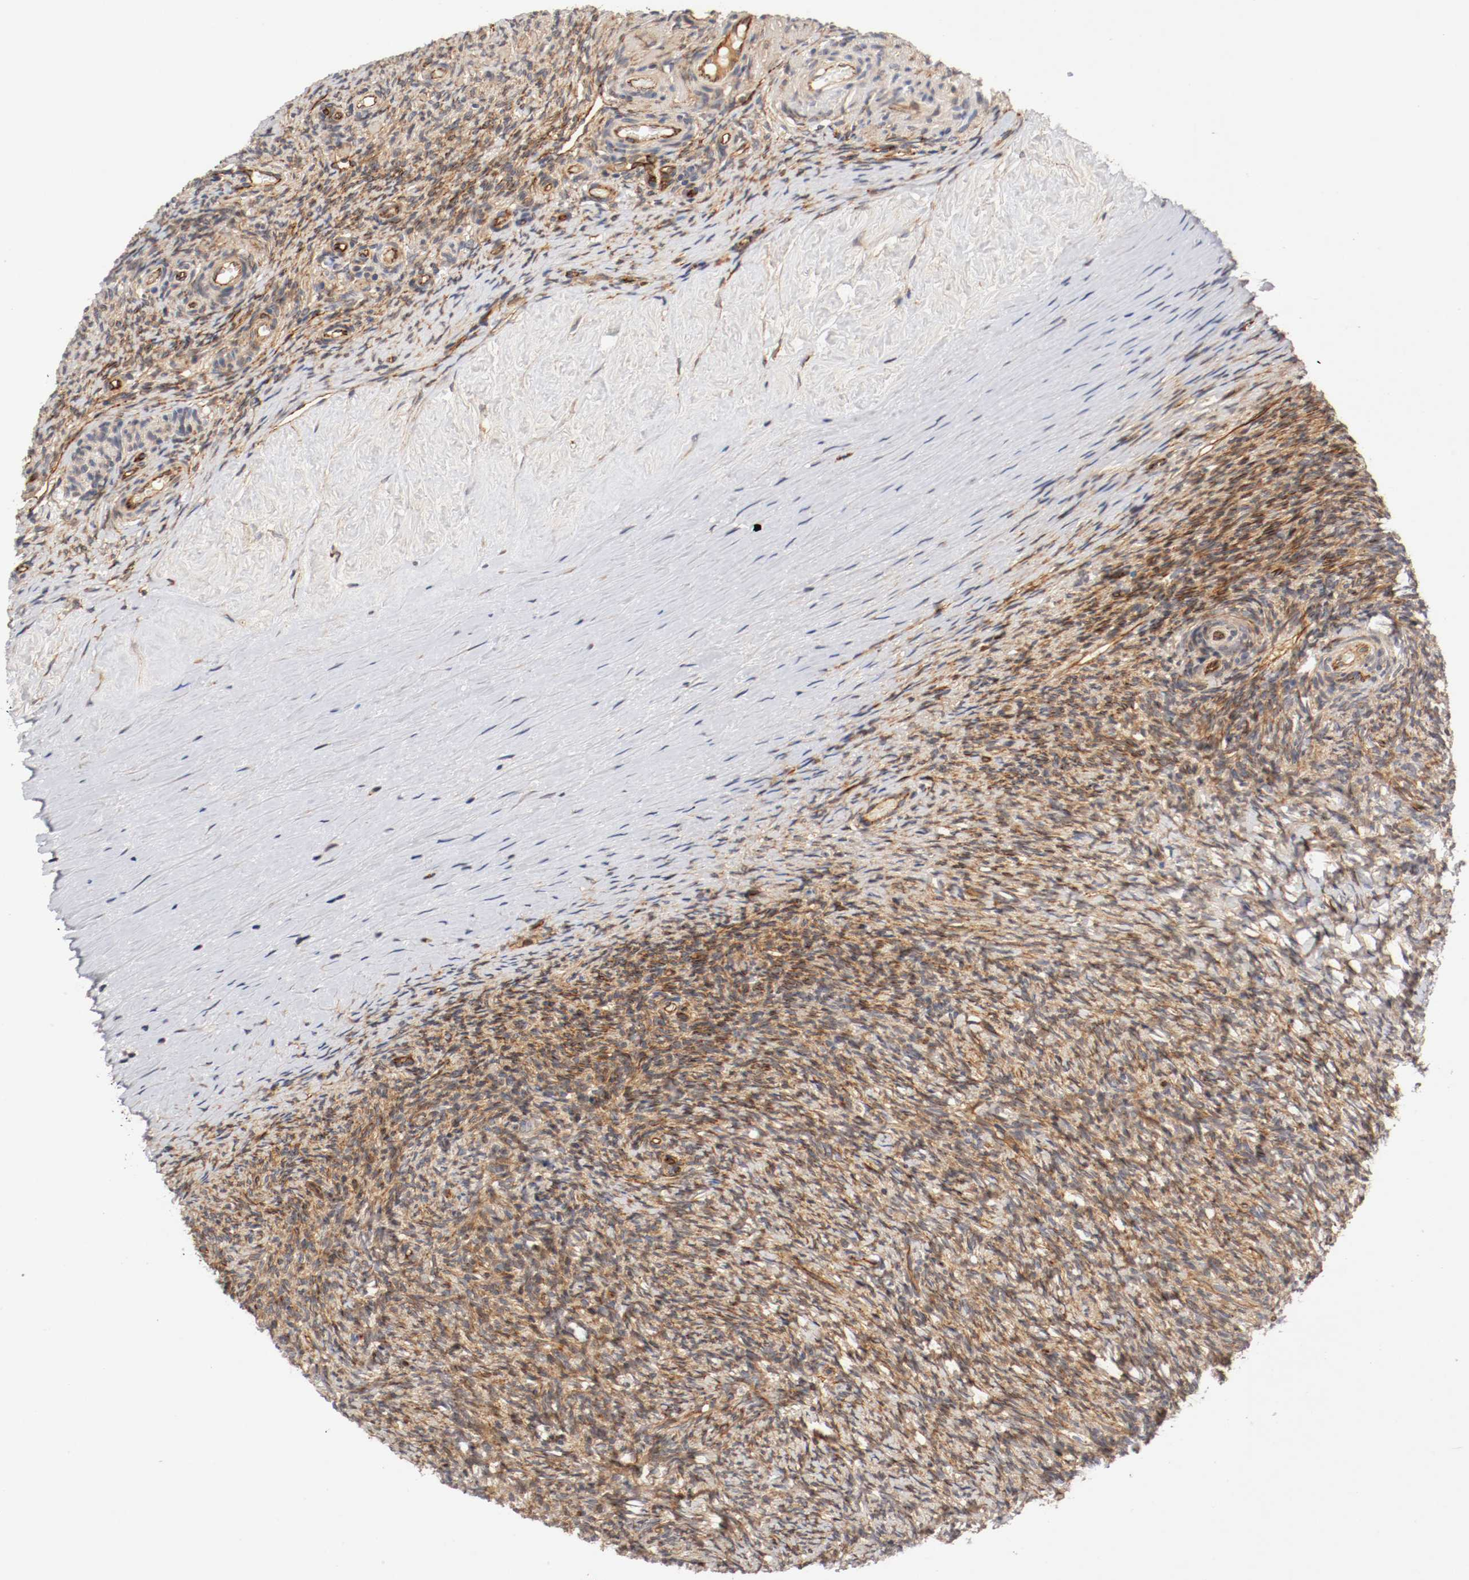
{"staining": {"intensity": "moderate", "quantity": ">75%", "location": "cytoplasmic/membranous"}, "tissue": "ovary", "cell_type": "Ovarian stroma cells", "image_type": "normal", "snomed": [{"axis": "morphology", "description": "Normal tissue, NOS"}, {"axis": "topography", "description": "Ovary"}], "caption": "This is an image of immunohistochemistry (IHC) staining of benign ovary, which shows moderate positivity in the cytoplasmic/membranous of ovarian stroma cells.", "gene": "TYK2", "patient": {"sex": "female", "age": 60}}